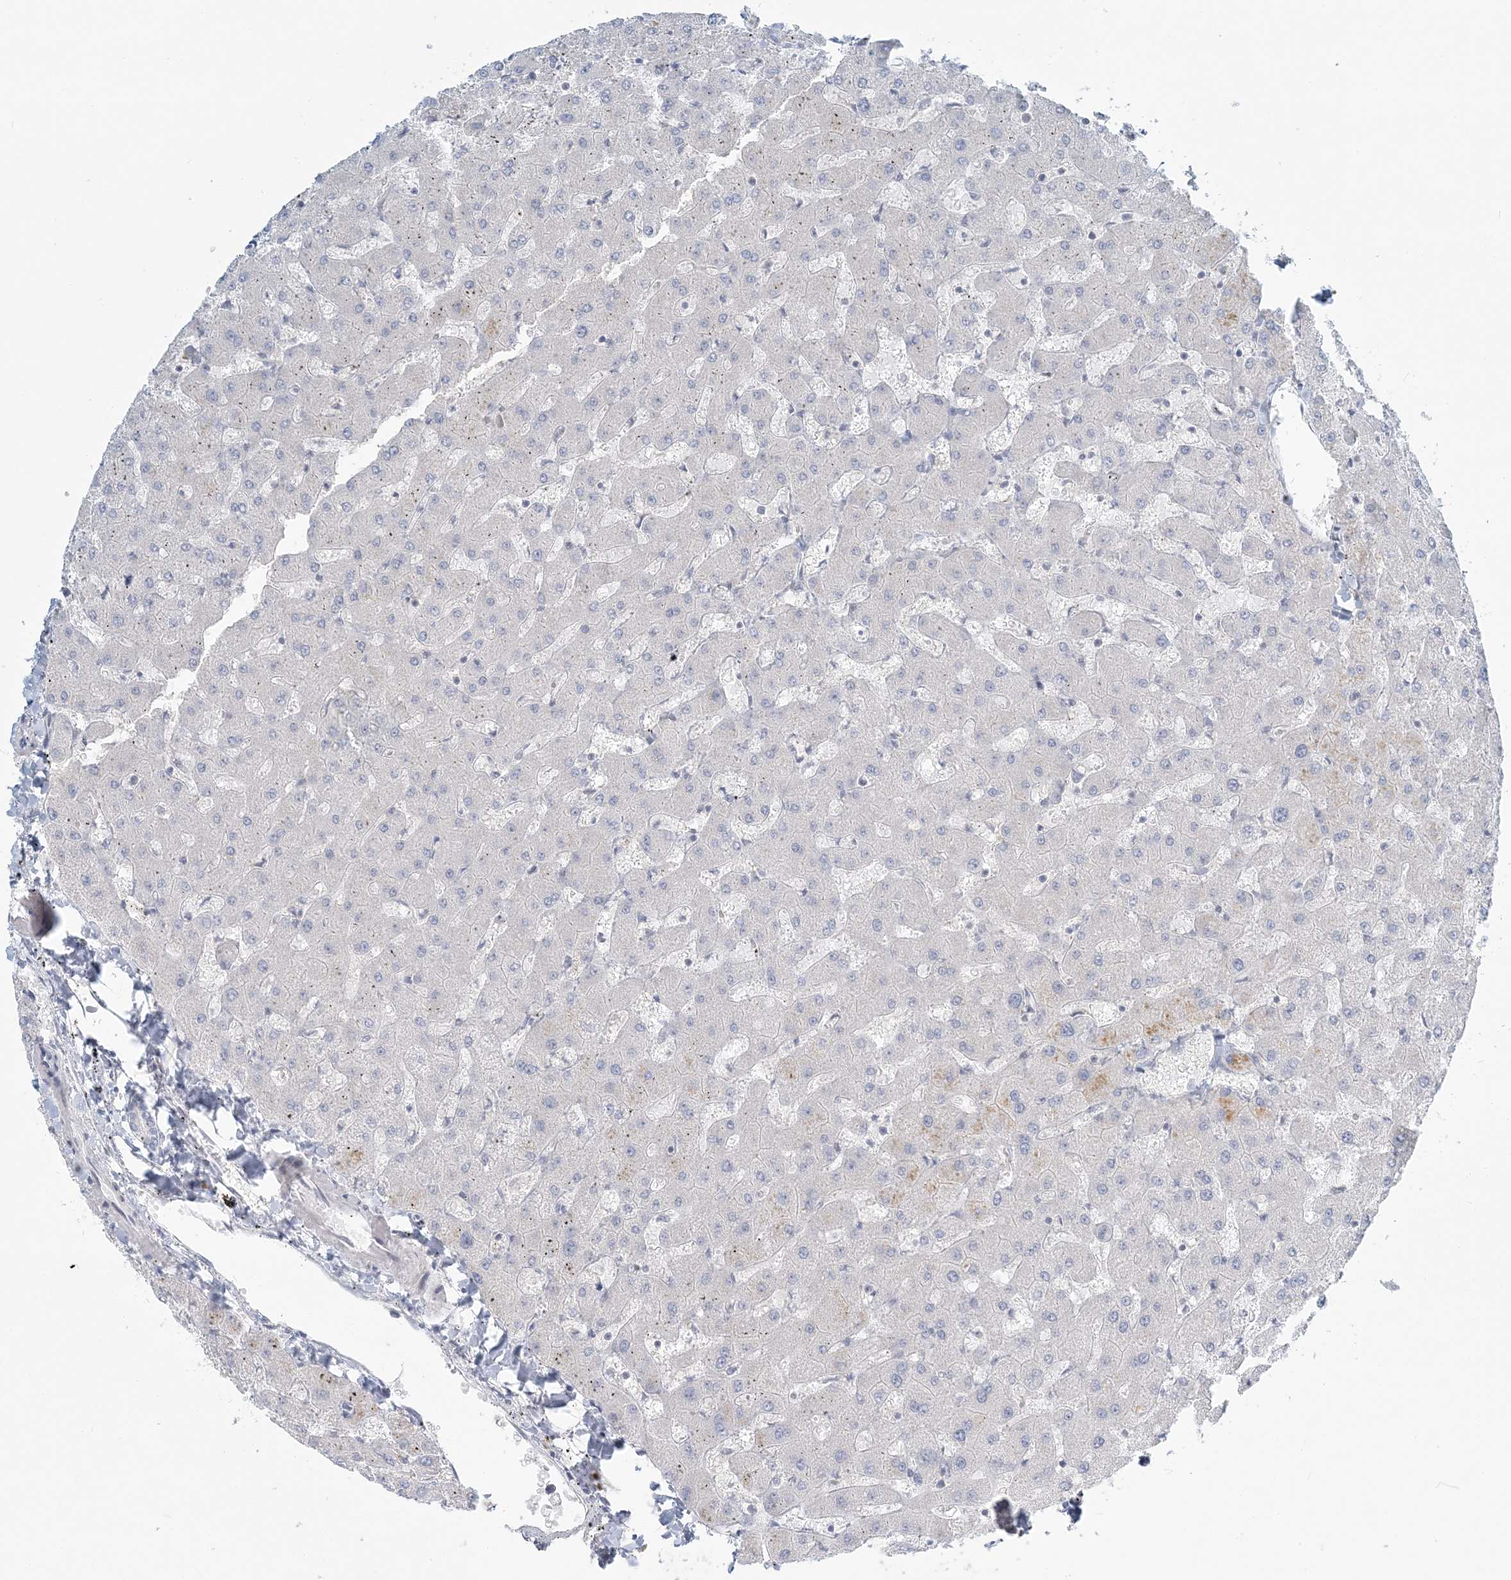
{"staining": {"intensity": "negative", "quantity": "none", "location": "none"}, "tissue": "liver", "cell_type": "Cholangiocytes", "image_type": "normal", "snomed": [{"axis": "morphology", "description": "Normal tissue, NOS"}, {"axis": "topography", "description": "Liver"}], "caption": "Normal liver was stained to show a protein in brown. There is no significant positivity in cholangiocytes. The staining is performed using DAB brown chromogen with nuclei counter-stained in using hematoxylin.", "gene": "NAA11", "patient": {"sex": "female", "age": 63}}